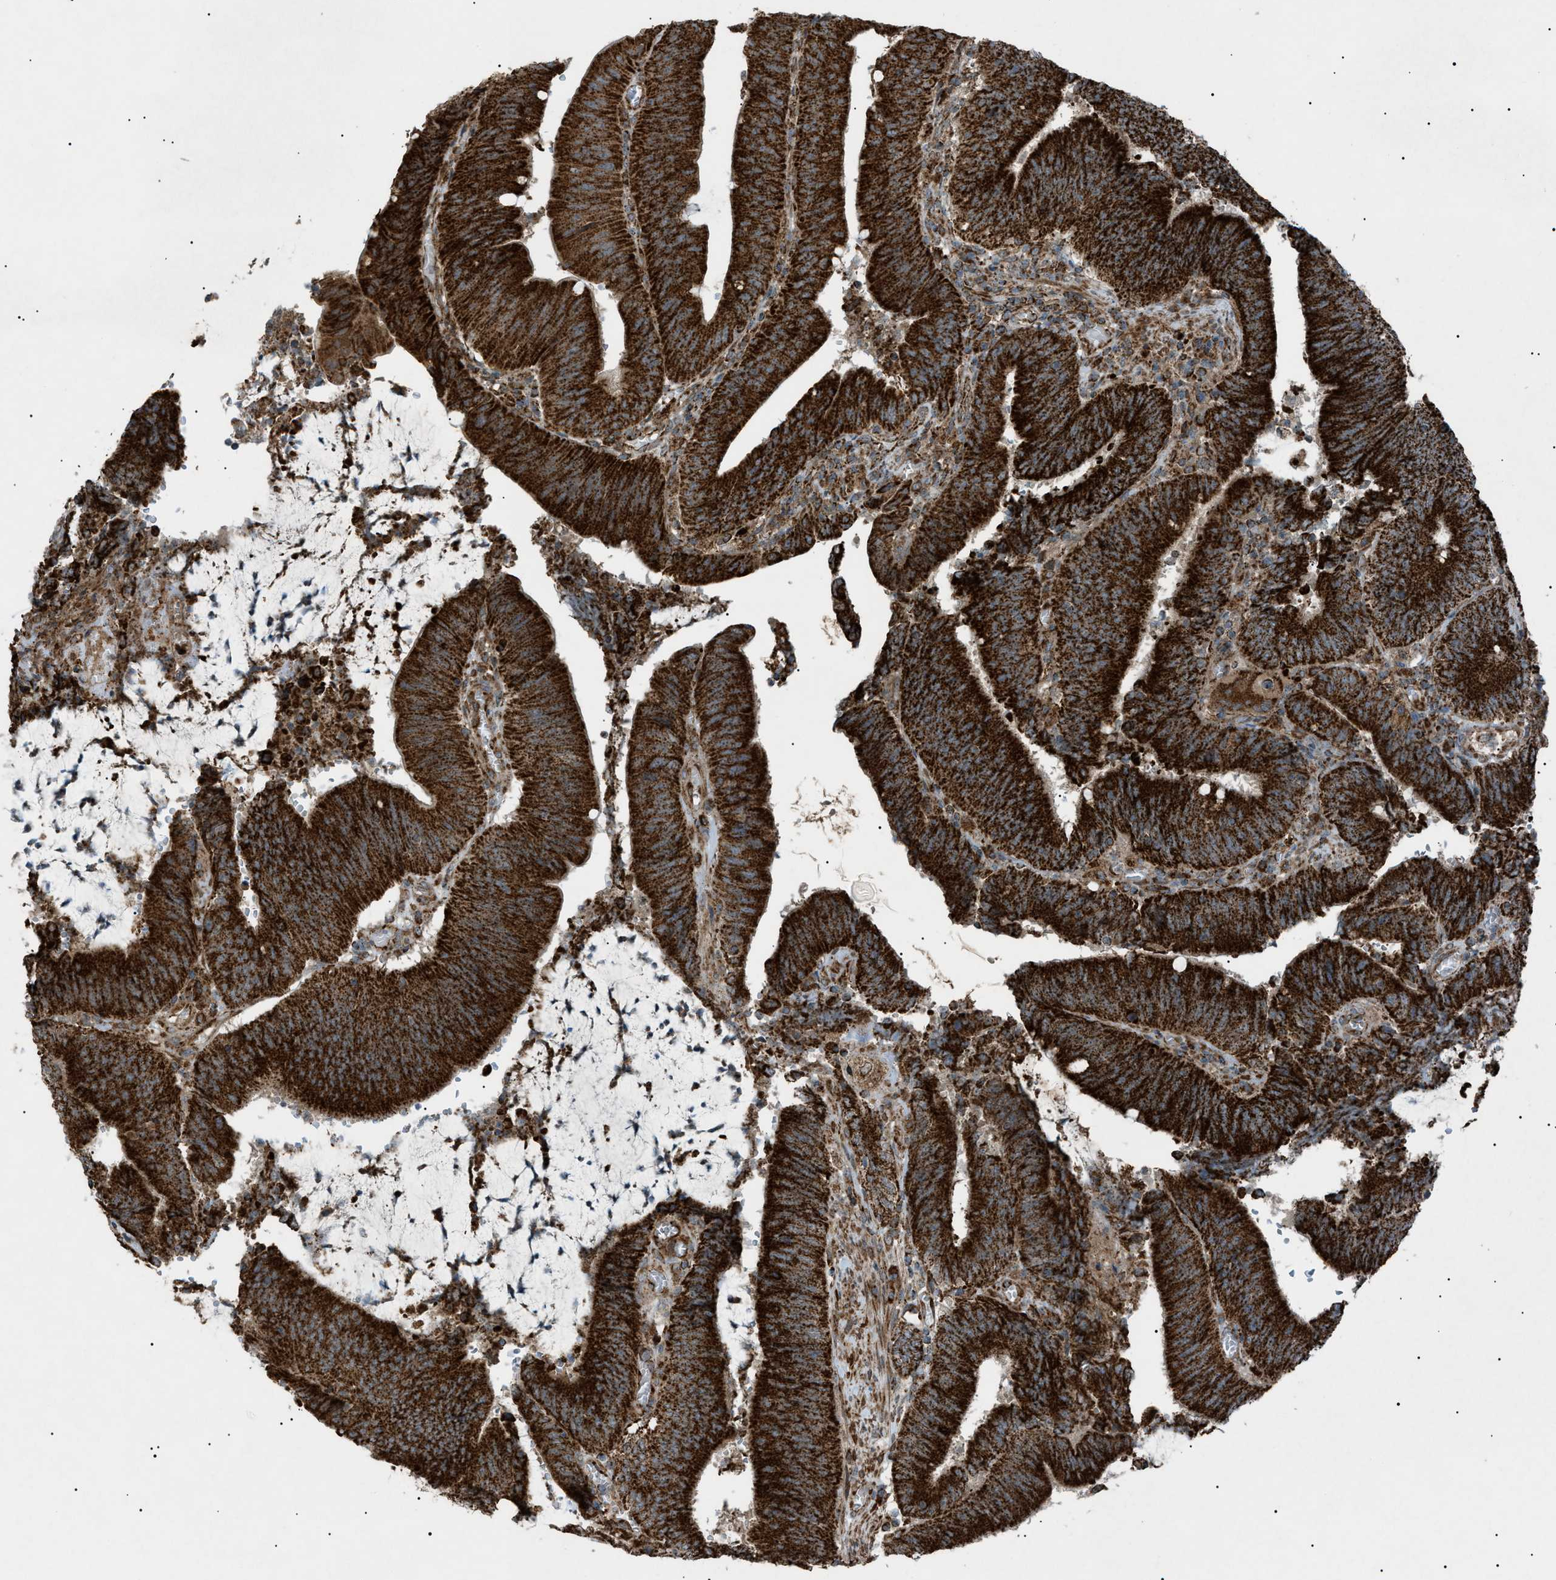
{"staining": {"intensity": "strong", "quantity": ">75%", "location": "cytoplasmic/membranous"}, "tissue": "colorectal cancer", "cell_type": "Tumor cells", "image_type": "cancer", "snomed": [{"axis": "morphology", "description": "Normal tissue, NOS"}, {"axis": "morphology", "description": "Adenocarcinoma, NOS"}, {"axis": "topography", "description": "Rectum"}], "caption": "Human colorectal cancer (adenocarcinoma) stained with a protein marker exhibits strong staining in tumor cells.", "gene": "C1GALT1C1", "patient": {"sex": "female", "age": 66}}